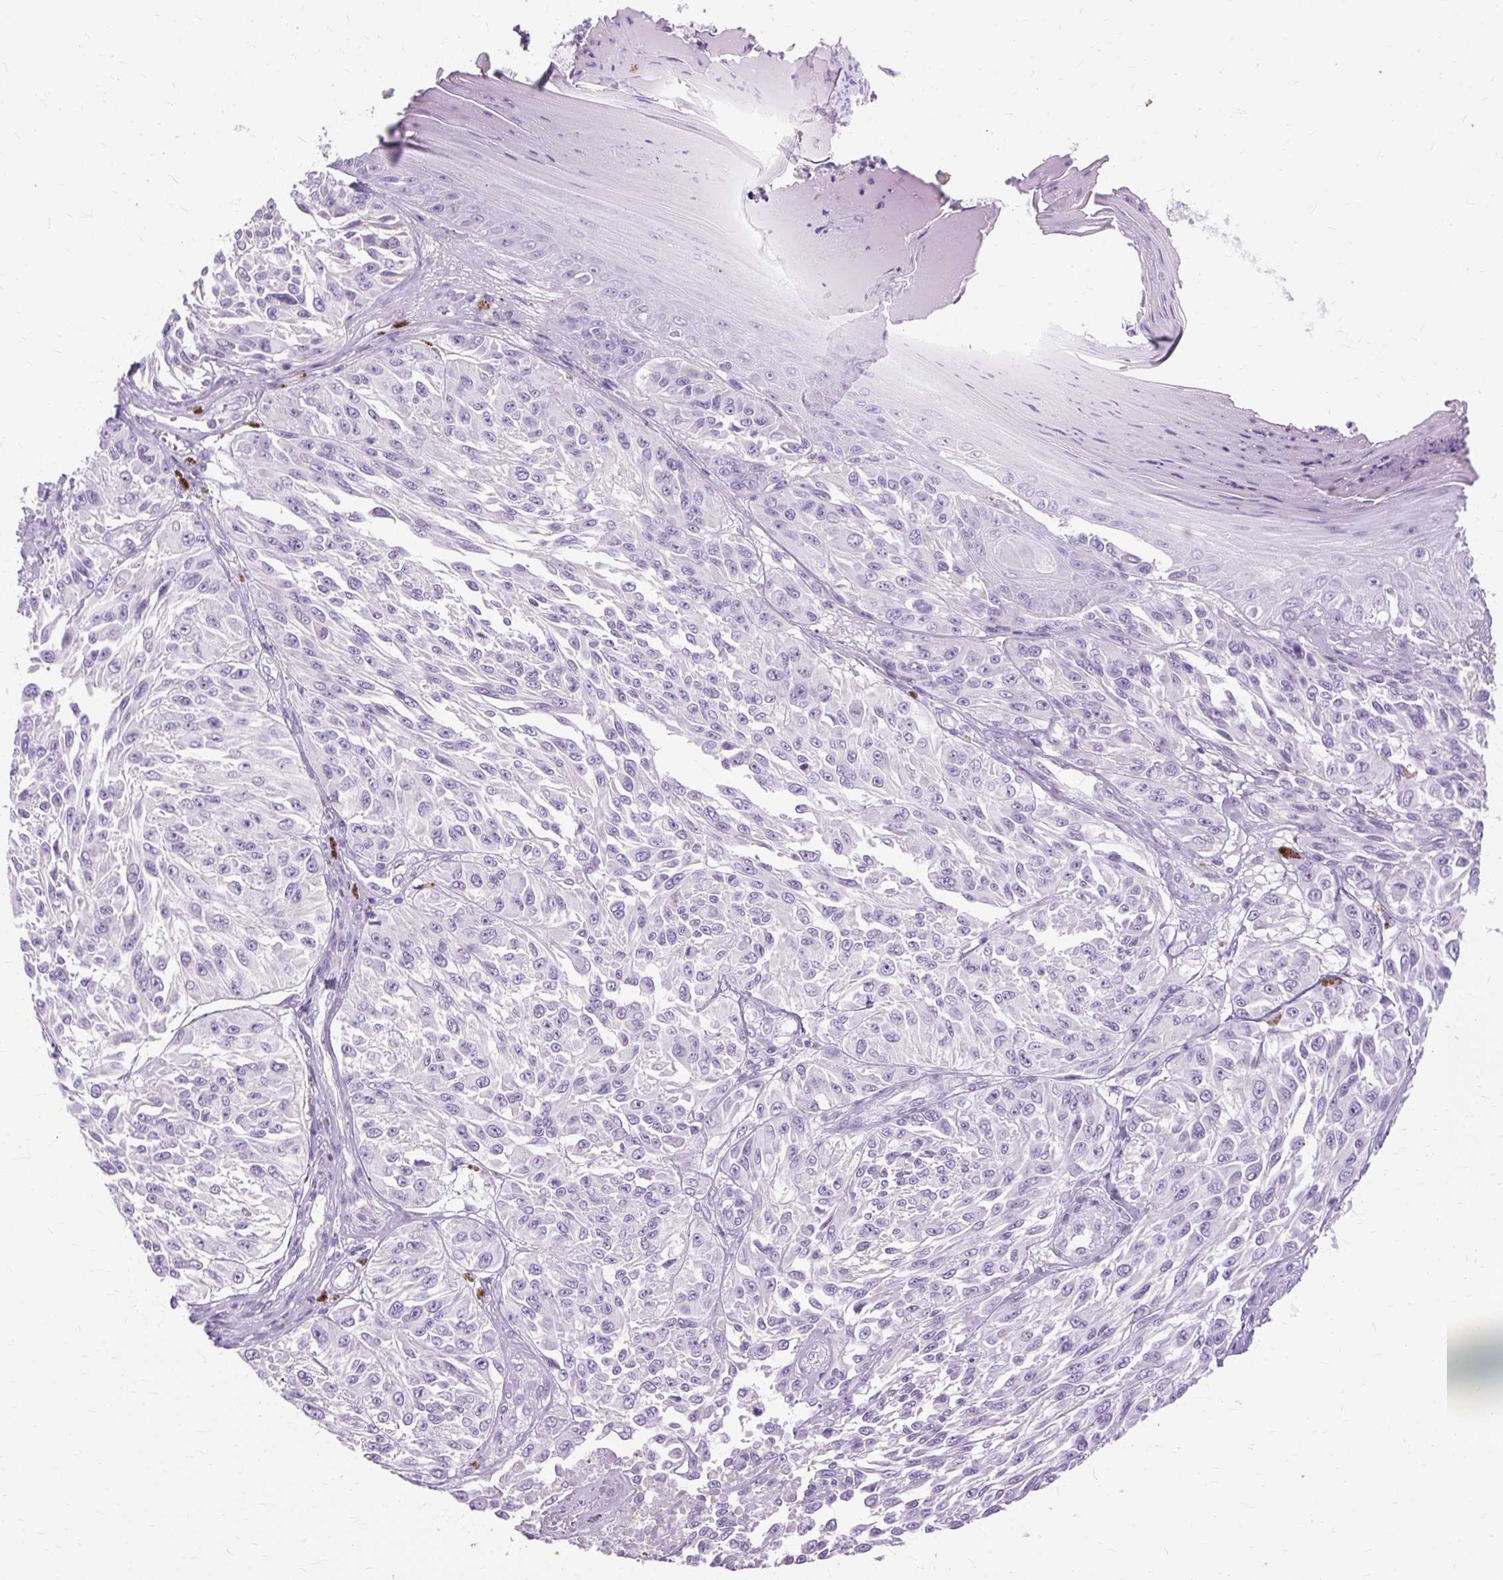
{"staining": {"intensity": "negative", "quantity": "none", "location": "none"}, "tissue": "melanoma", "cell_type": "Tumor cells", "image_type": "cancer", "snomed": [{"axis": "morphology", "description": "Malignant melanoma, NOS"}, {"axis": "topography", "description": "Skin"}], "caption": "Tumor cells show no significant staining in melanoma. (DAB immunohistochemistry, high magnification).", "gene": "TMEM89", "patient": {"sex": "male", "age": 94}}